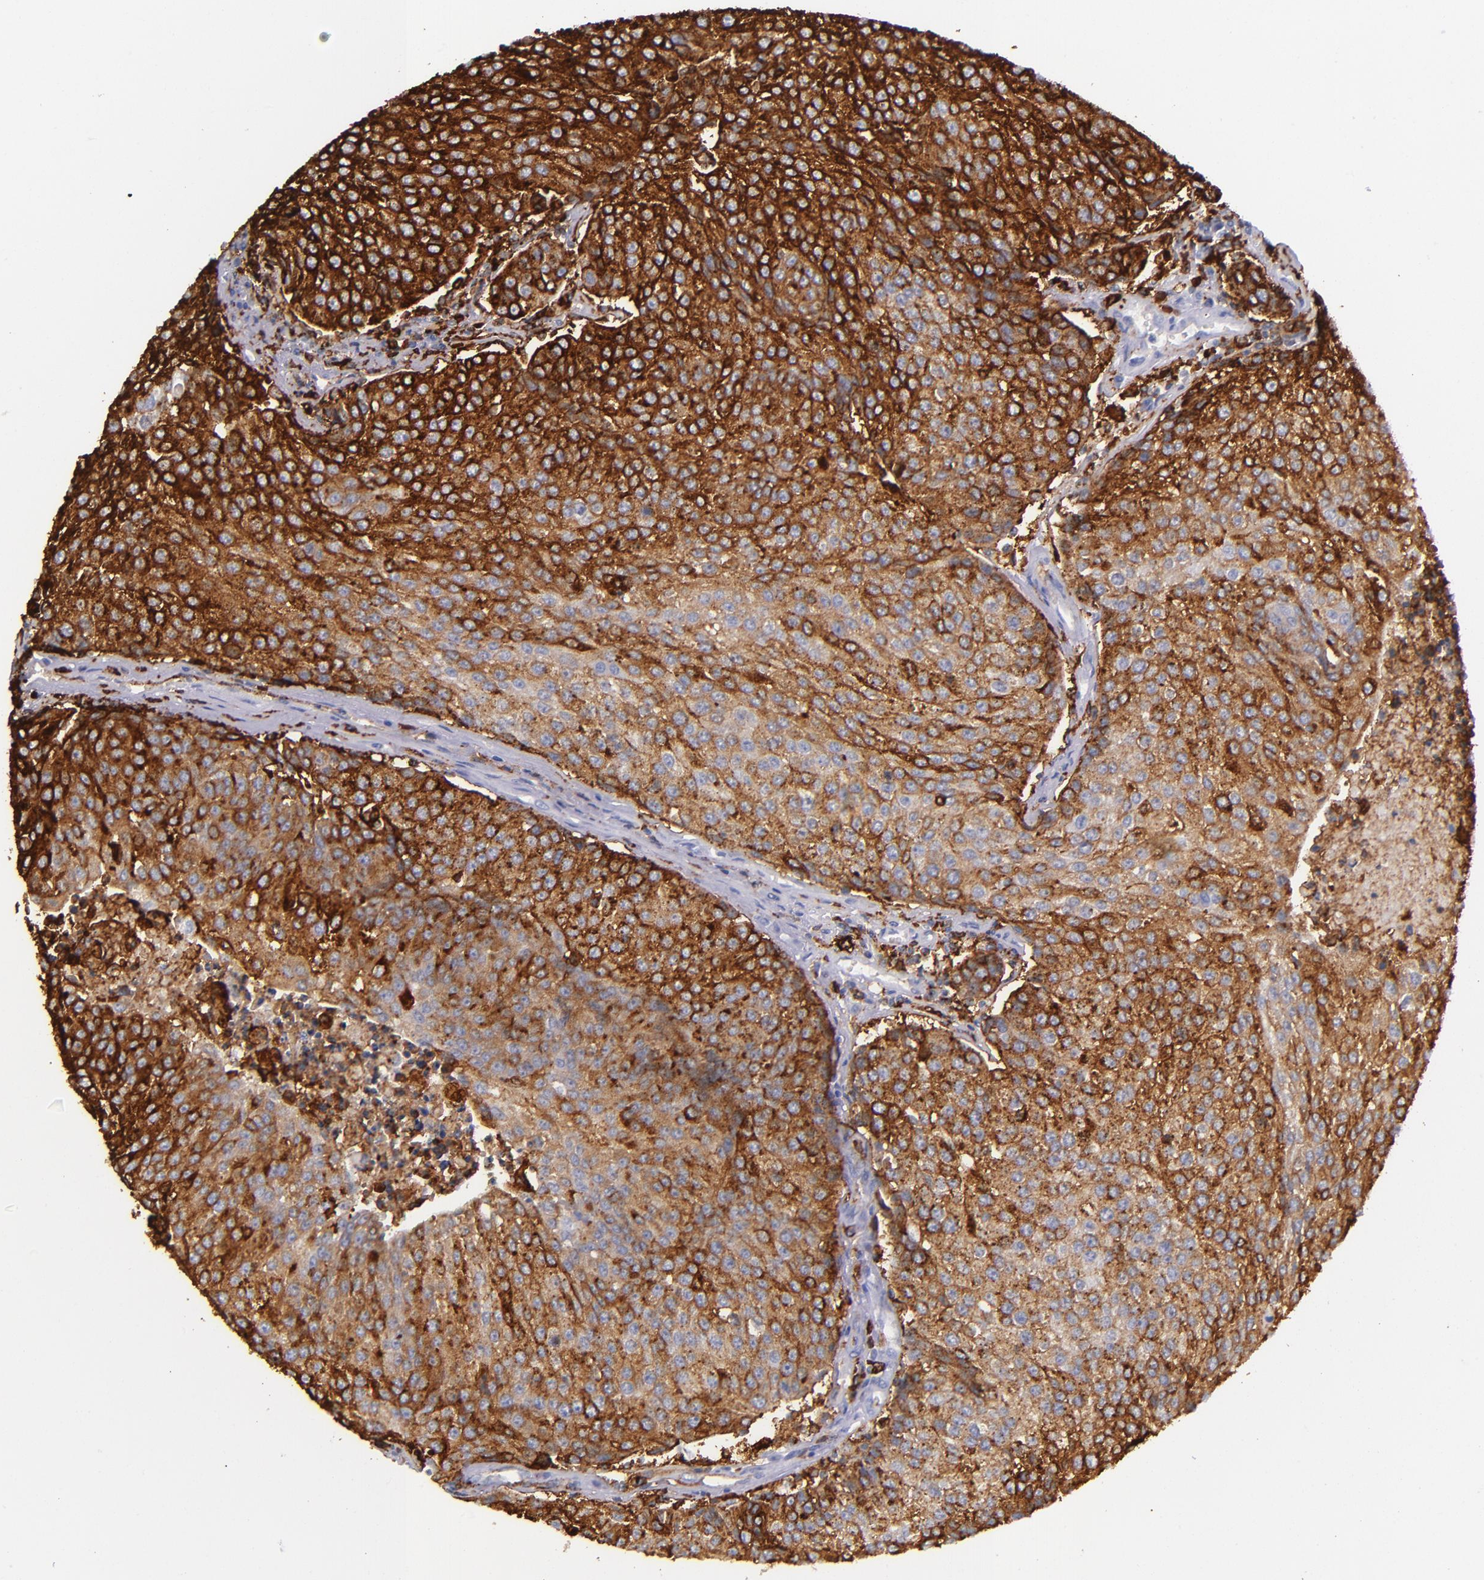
{"staining": {"intensity": "strong", "quantity": ">75%", "location": "cytoplasmic/membranous"}, "tissue": "urothelial cancer", "cell_type": "Tumor cells", "image_type": "cancer", "snomed": [{"axis": "morphology", "description": "Urothelial carcinoma, High grade"}, {"axis": "topography", "description": "Urinary bladder"}], "caption": "A brown stain labels strong cytoplasmic/membranous staining of a protein in human urothelial carcinoma (high-grade) tumor cells. (DAB IHC, brown staining for protein, blue staining for nuclei).", "gene": "HLA-DRA", "patient": {"sex": "female", "age": 85}}